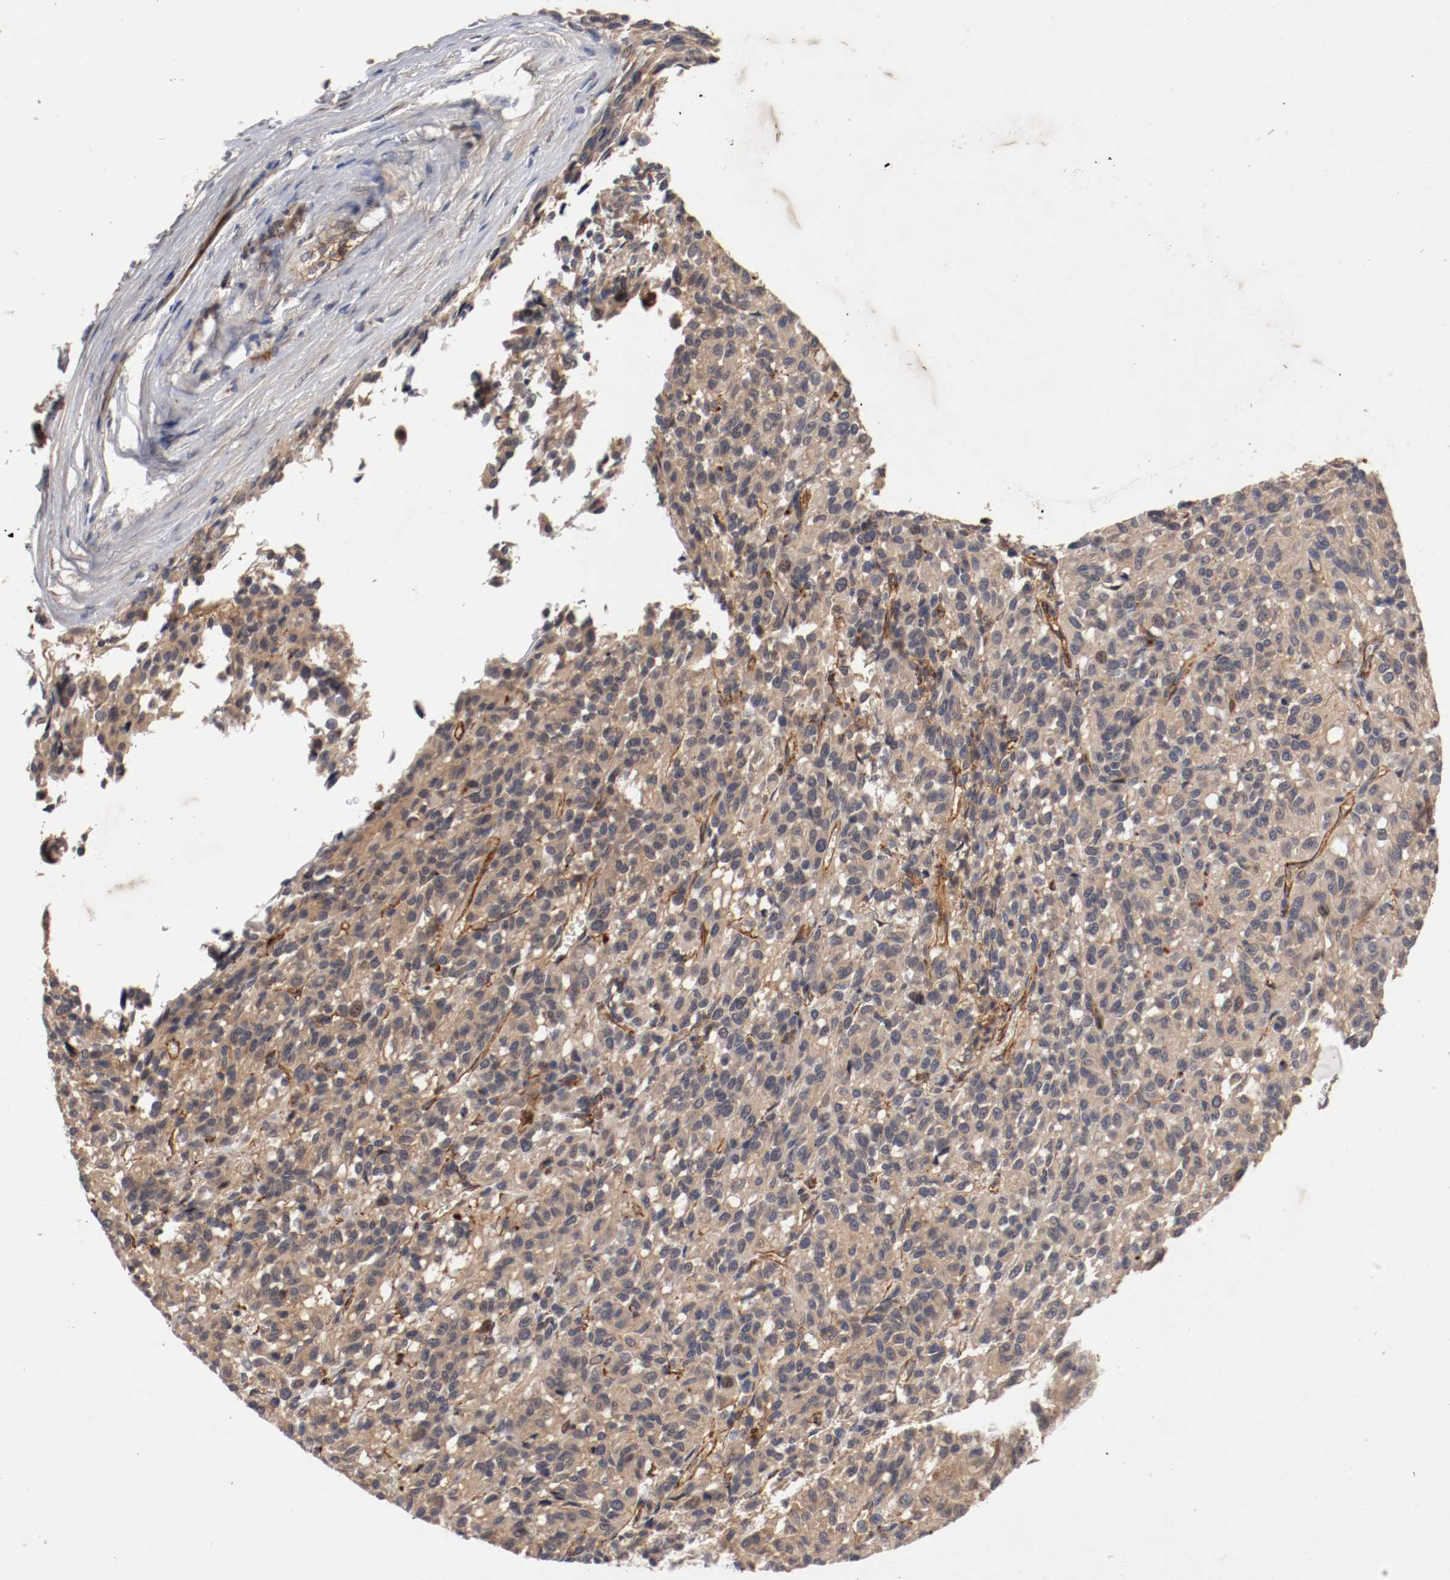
{"staining": {"intensity": "weak", "quantity": ">75%", "location": "cytoplasmic/membranous"}, "tissue": "melanoma", "cell_type": "Tumor cells", "image_type": "cancer", "snomed": [{"axis": "morphology", "description": "Malignant melanoma, Metastatic site"}, {"axis": "topography", "description": "Lung"}], "caption": "Immunohistochemical staining of melanoma exhibits low levels of weak cytoplasmic/membranous protein staining in approximately >75% of tumor cells. (Stains: DAB (3,3'-diaminobenzidine) in brown, nuclei in blue, Microscopy: brightfield microscopy at high magnification).", "gene": "TYK2", "patient": {"sex": "male", "age": 64}}